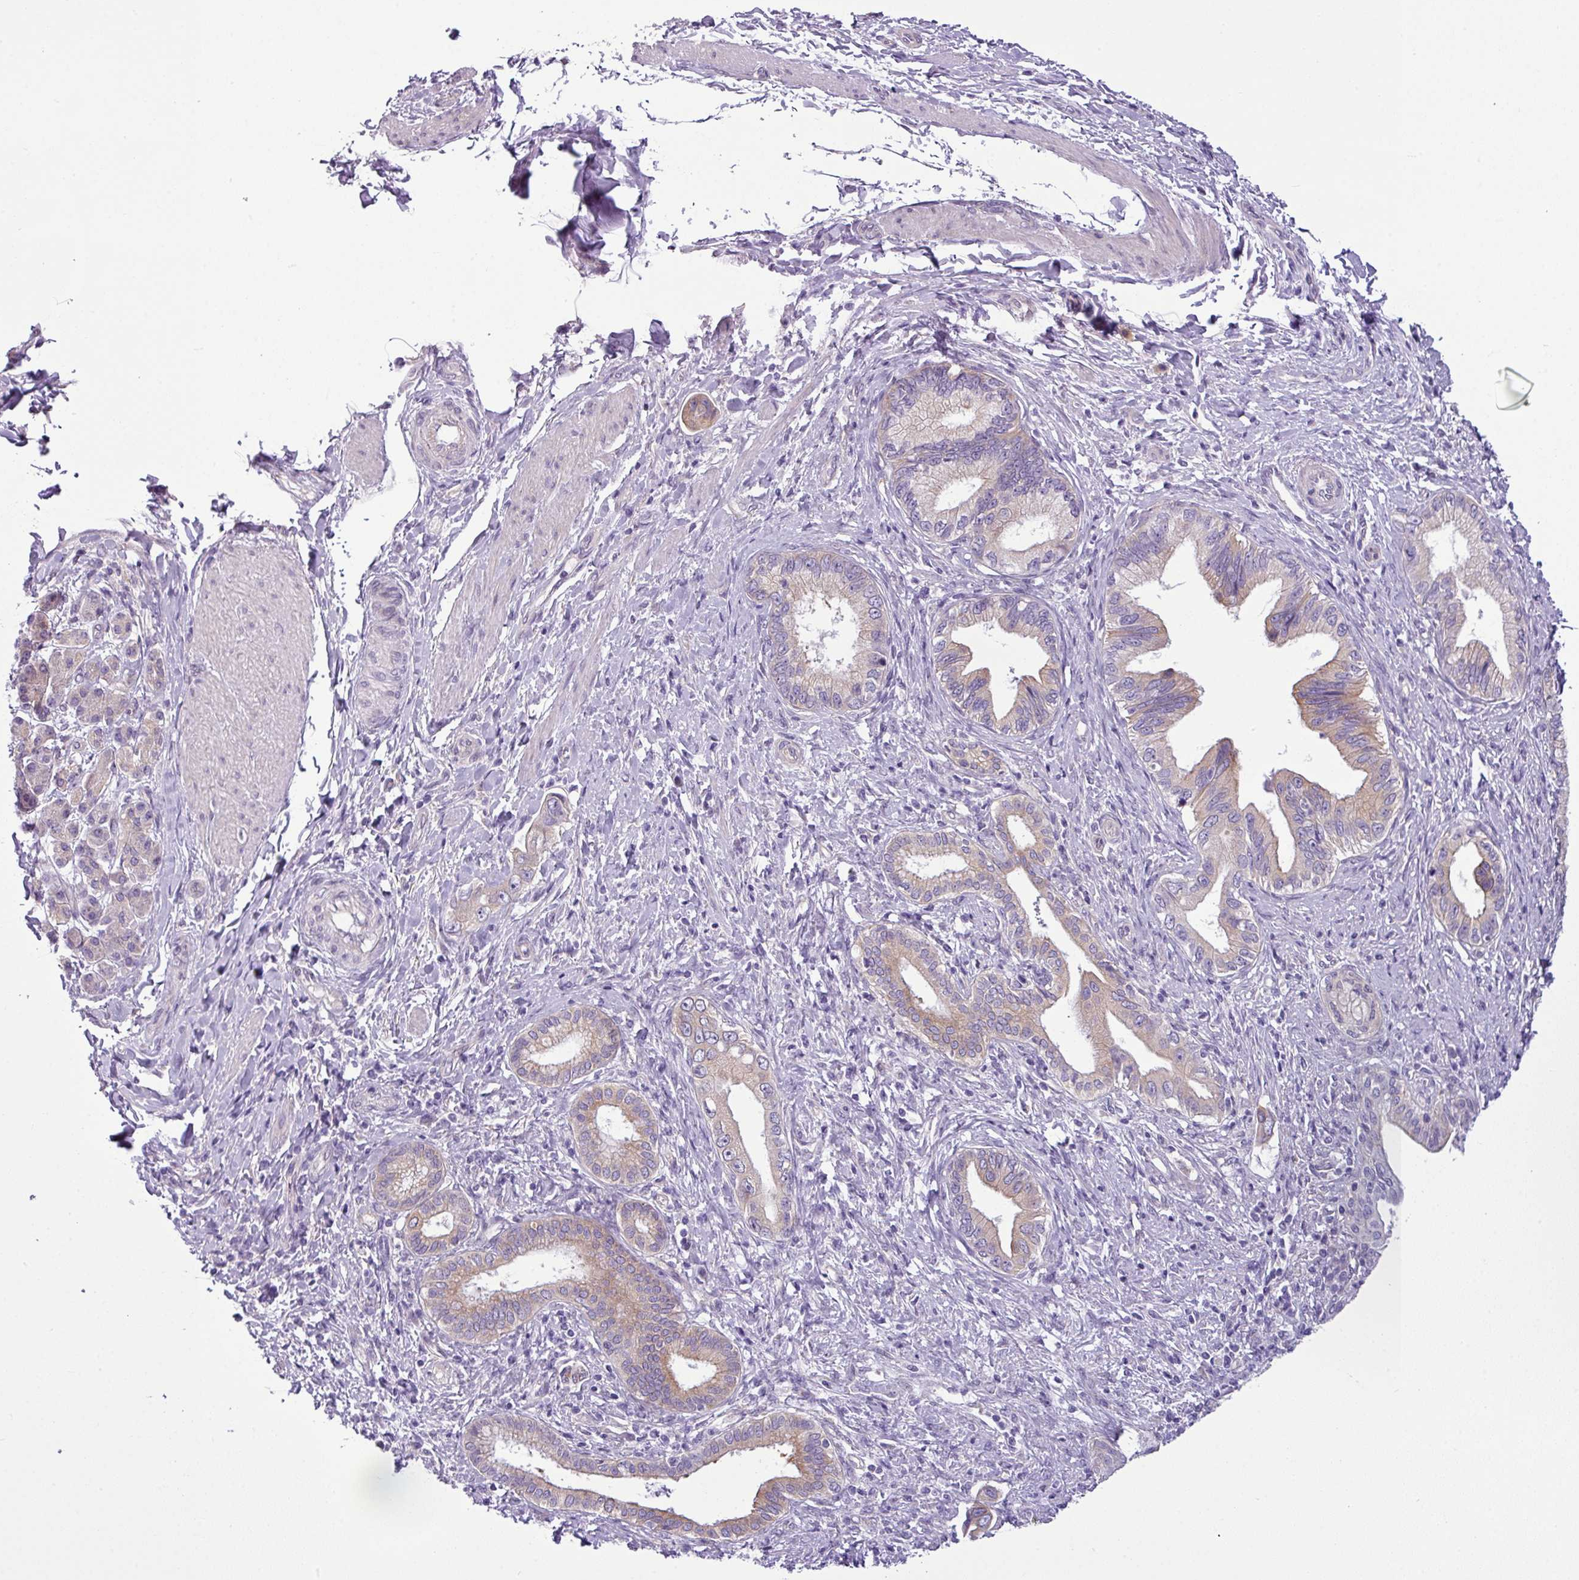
{"staining": {"intensity": "moderate", "quantity": "25%-75%", "location": "cytoplasmic/membranous"}, "tissue": "pancreatic cancer", "cell_type": "Tumor cells", "image_type": "cancer", "snomed": [{"axis": "morphology", "description": "Adenocarcinoma, NOS"}, {"axis": "topography", "description": "Pancreas"}], "caption": "A high-resolution photomicrograph shows immunohistochemistry staining of pancreatic adenocarcinoma, which displays moderate cytoplasmic/membranous positivity in about 25%-75% of tumor cells. The protein of interest is shown in brown color, while the nuclei are stained blue.", "gene": "TOR1AIP2", "patient": {"sex": "female", "age": 55}}